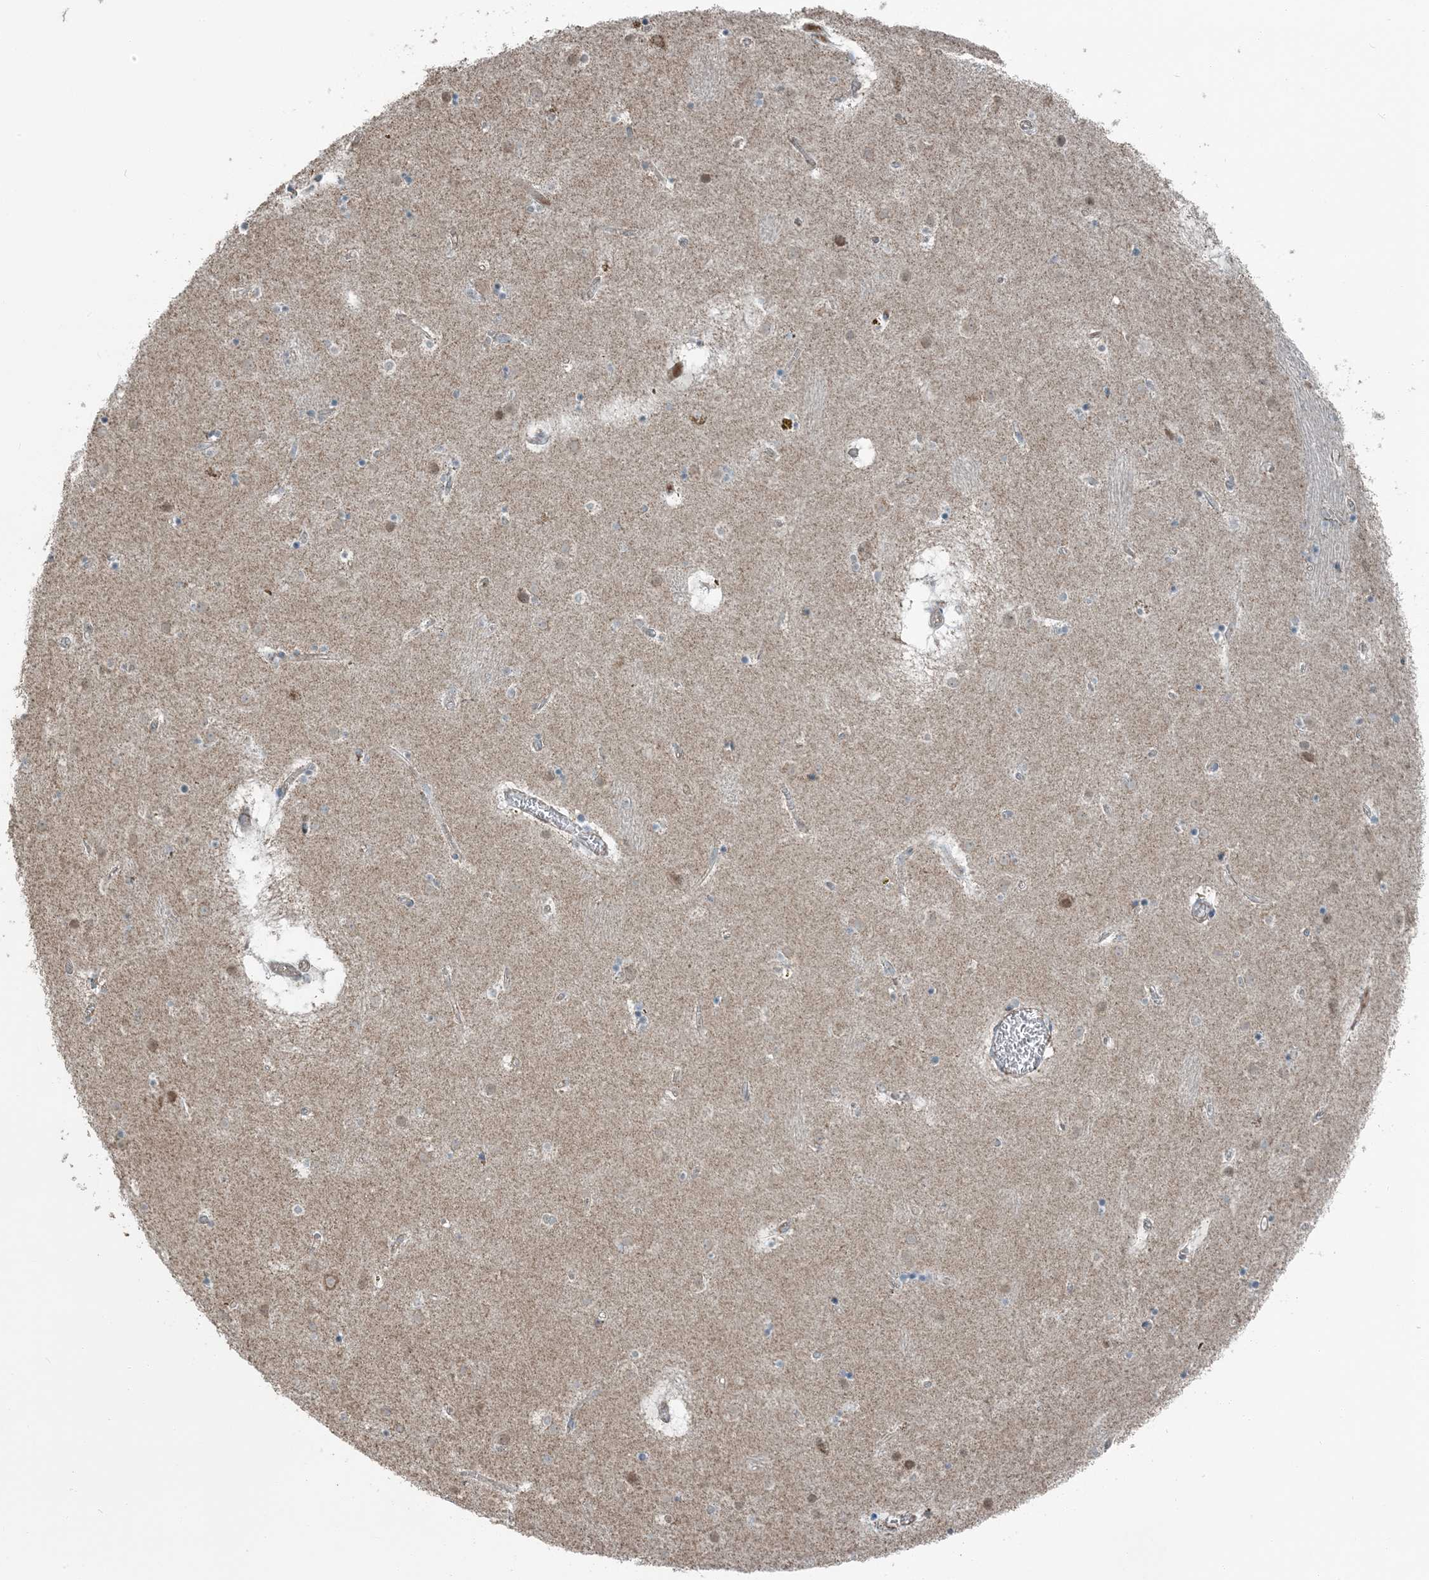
{"staining": {"intensity": "moderate", "quantity": "<25%", "location": "nuclear"}, "tissue": "caudate", "cell_type": "Glial cells", "image_type": "normal", "snomed": [{"axis": "morphology", "description": "Normal tissue, NOS"}, {"axis": "topography", "description": "Lateral ventricle wall"}], "caption": "An immunohistochemistry histopathology image of benign tissue is shown. Protein staining in brown shows moderate nuclear positivity in caudate within glial cells. The staining is performed using DAB brown chromogen to label protein expression. The nuclei are counter-stained blue using hematoxylin.", "gene": "PILRB", "patient": {"sex": "male", "age": 70}}